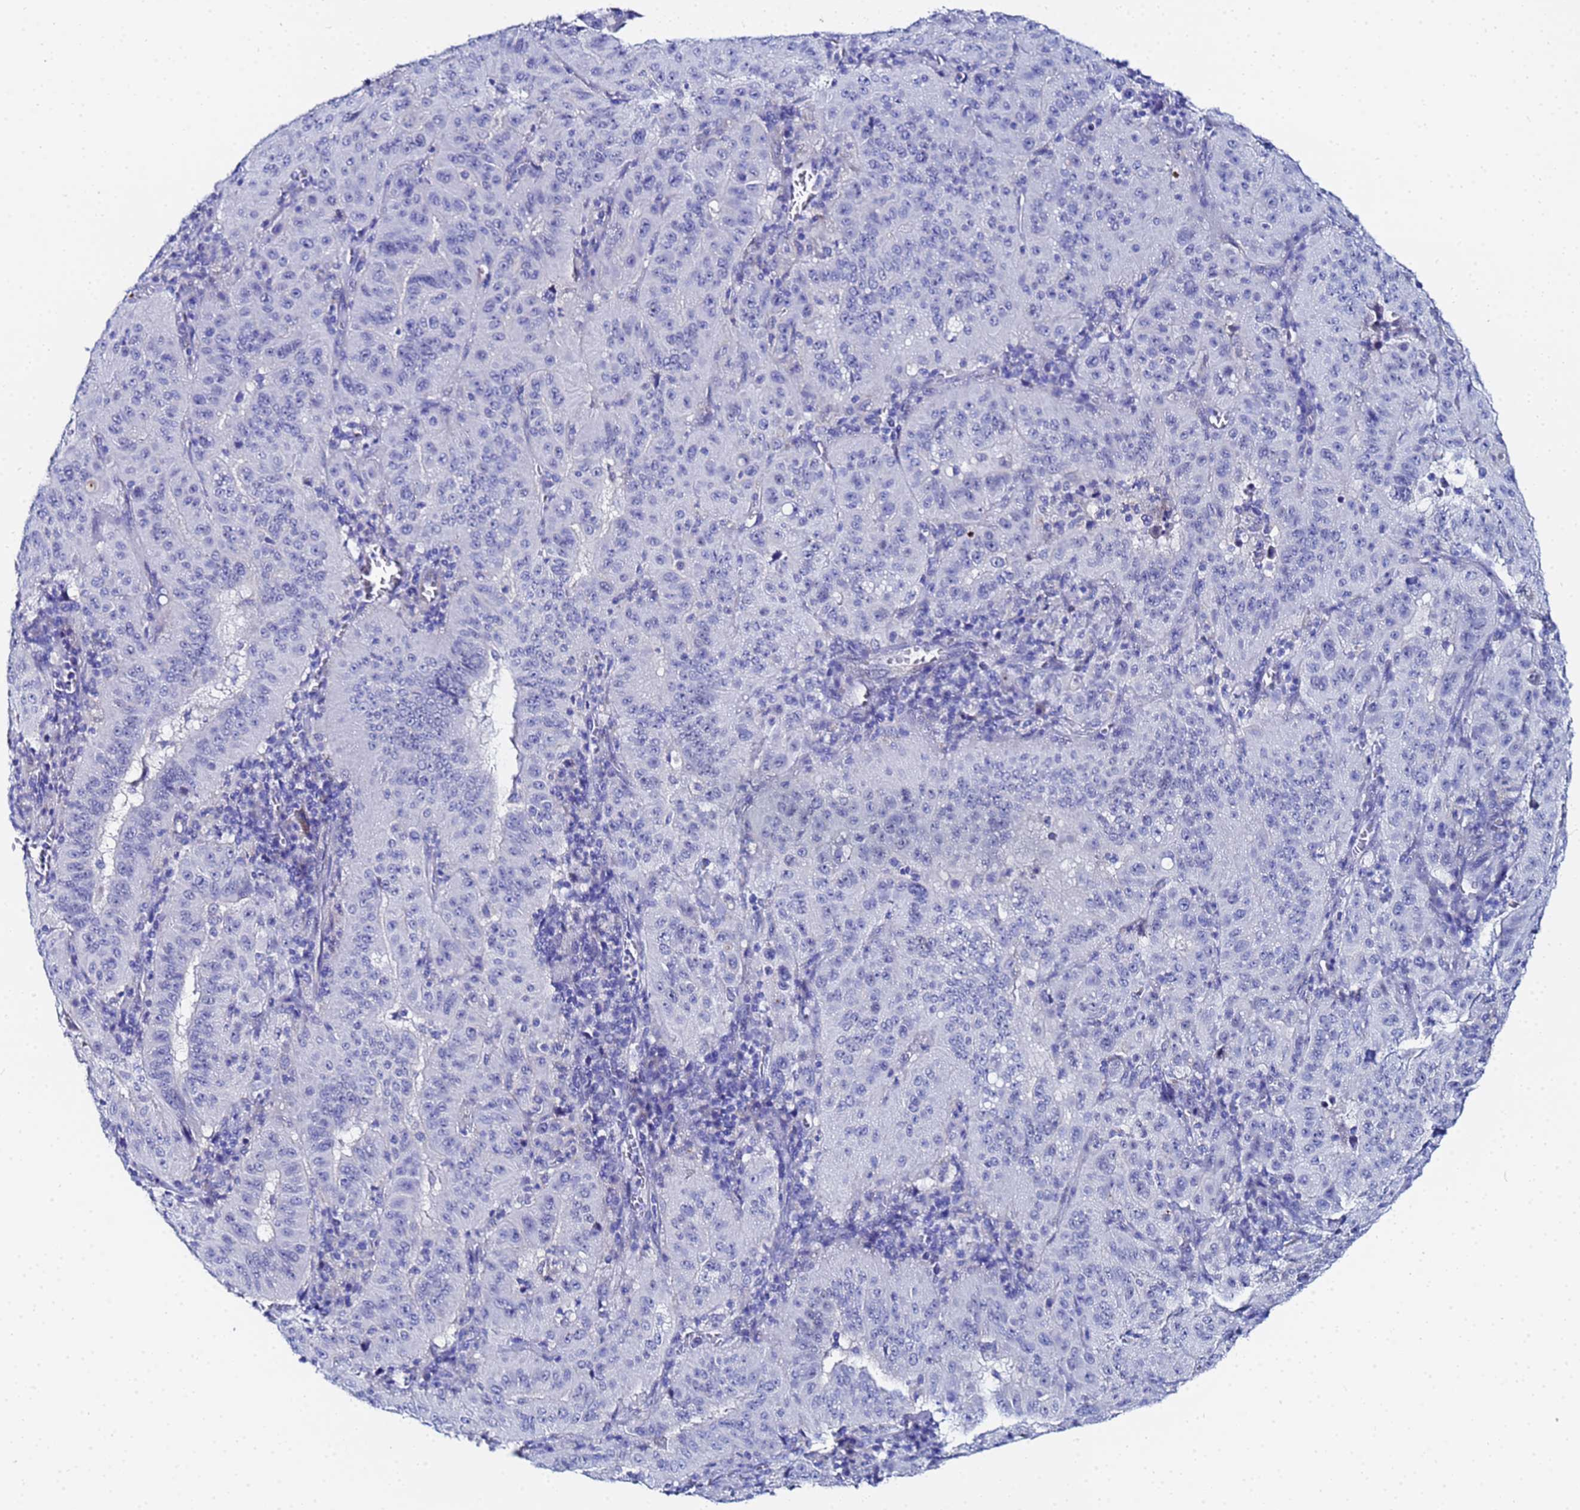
{"staining": {"intensity": "negative", "quantity": "none", "location": "none"}, "tissue": "pancreatic cancer", "cell_type": "Tumor cells", "image_type": "cancer", "snomed": [{"axis": "morphology", "description": "Adenocarcinoma, NOS"}, {"axis": "topography", "description": "Pancreas"}], "caption": "The histopathology image reveals no significant positivity in tumor cells of adenocarcinoma (pancreatic).", "gene": "ZNF26", "patient": {"sex": "male", "age": 63}}